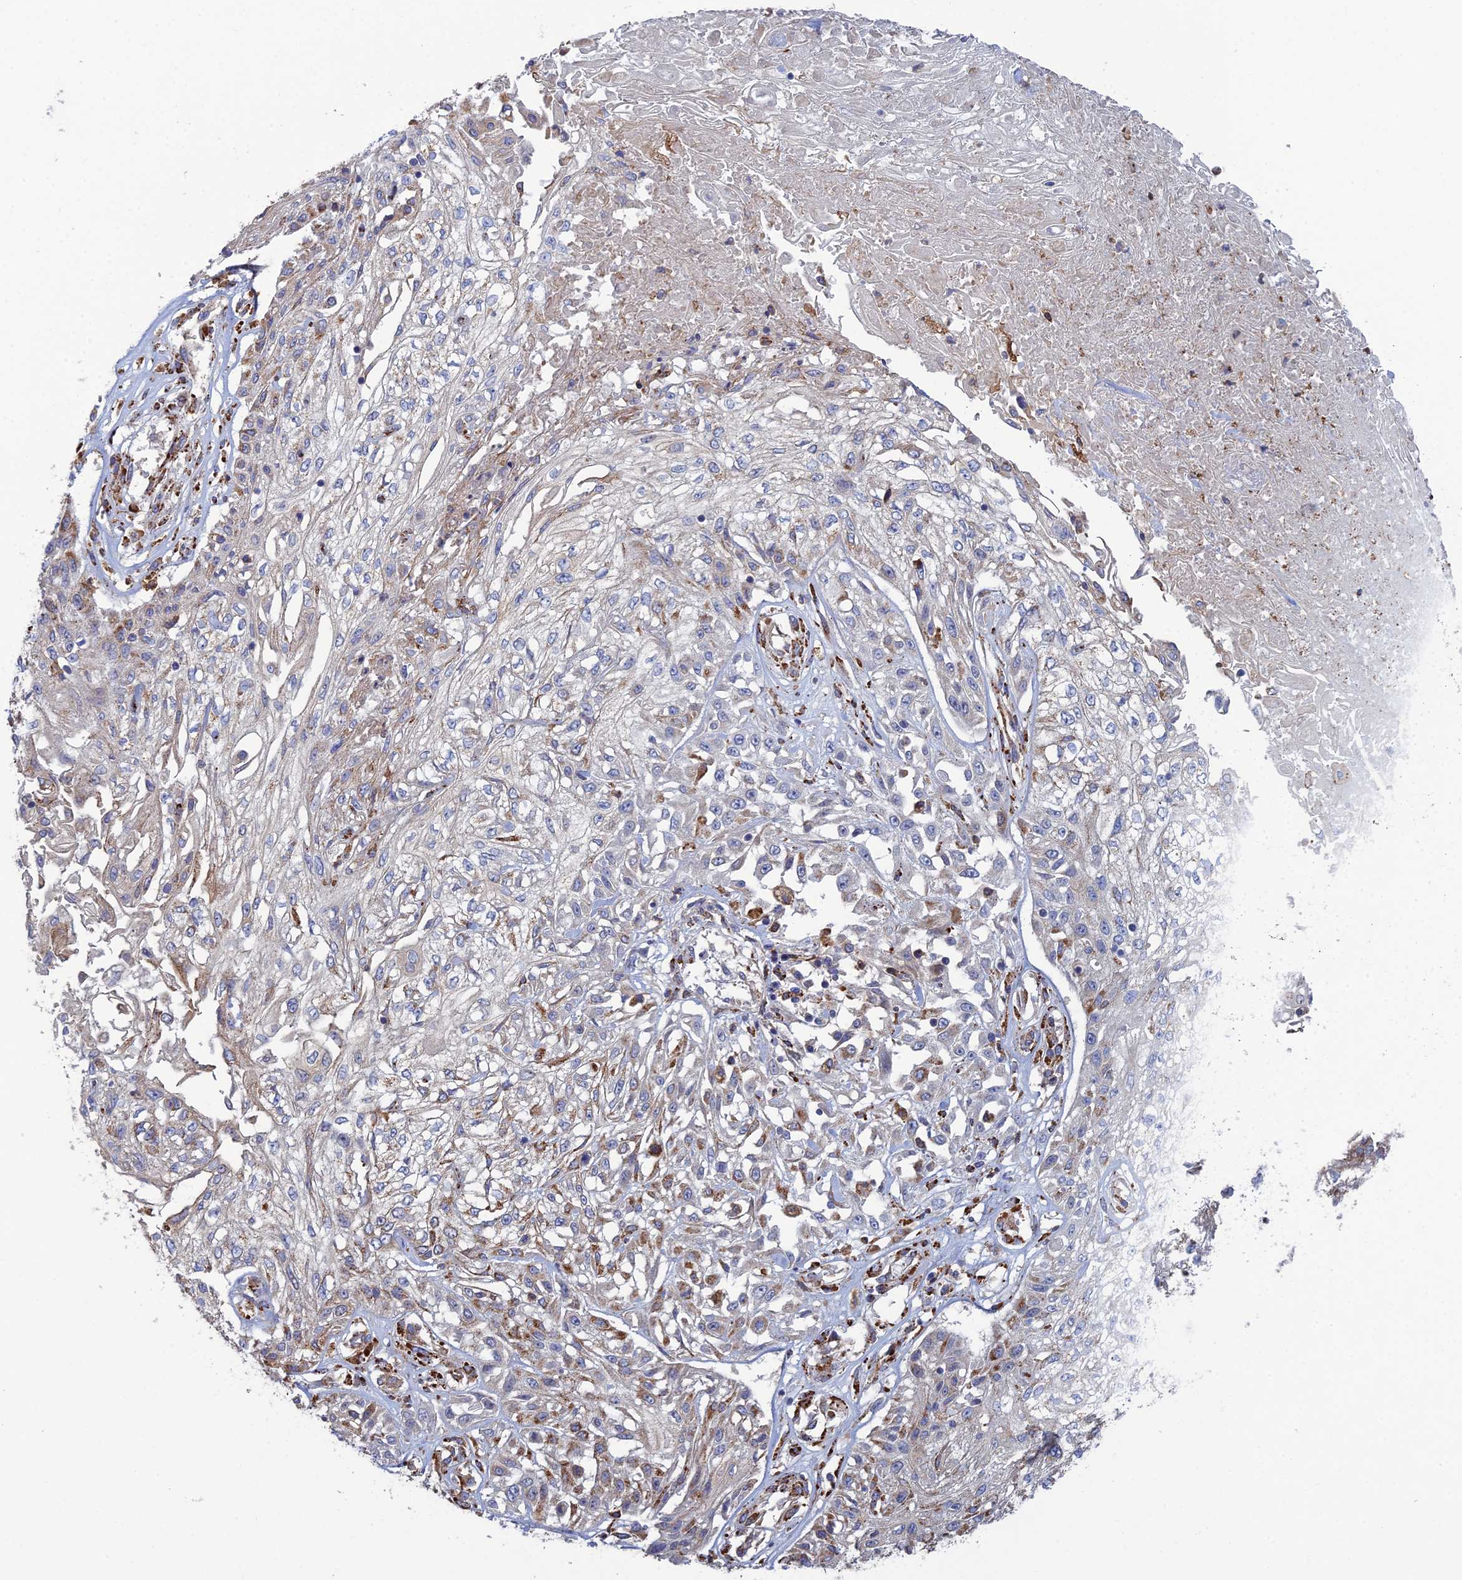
{"staining": {"intensity": "moderate", "quantity": "<25%", "location": "cytoplasmic/membranous"}, "tissue": "skin cancer", "cell_type": "Tumor cells", "image_type": "cancer", "snomed": [{"axis": "morphology", "description": "Squamous cell carcinoma, NOS"}, {"axis": "morphology", "description": "Squamous cell carcinoma, metastatic, NOS"}, {"axis": "topography", "description": "Skin"}, {"axis": "topography", "description": "Lymph node"}], "caption": "The immunohistochemical stain shows moderate cytoplasmic/membranous expression in tumor cells of skin metastatic squamous cell carcinoma tissue.", "gene": "TRAPPC6A", "patient": {"sex": "male", "age": 75}}